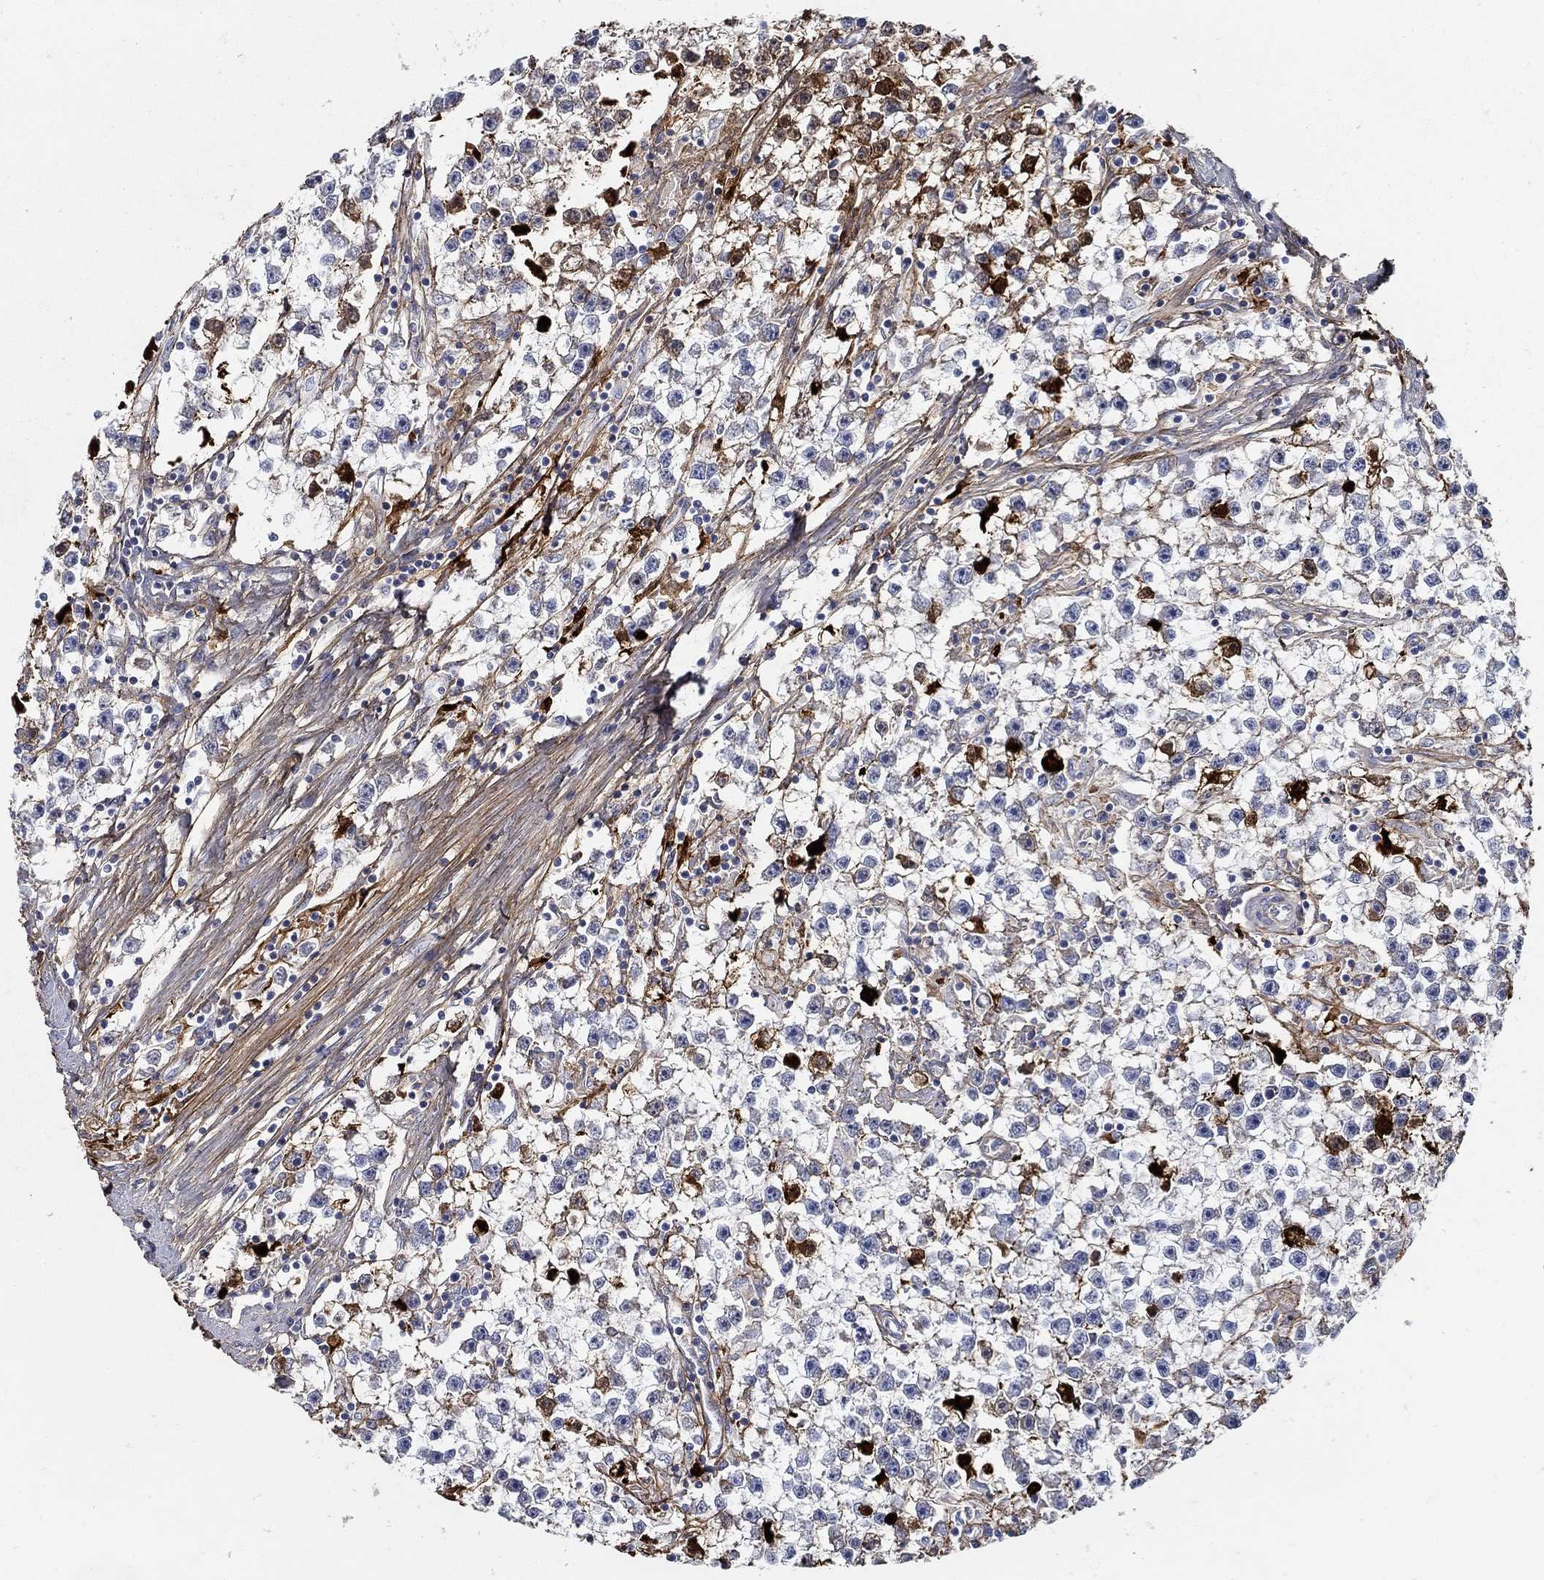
{"staining": {"intensity": "strong", "quantity": "<25%", "location": "cytoplasmic/membranous"}, "tissue": "testis cancer", "cell_type": "Tumor cells", "image_type": "cancer", "snomed": [{"axis": "morphology", "description": "Seminoma, NOS"}, {"axis": "topography", "description": "Testis"}], "caption": "Immunohistochemical staining of human seminoma (testis) displays medium levels of strong cytoplasmic/membranous protein expression in approximately <25% of tumor cells.", "gene": "TGFBI", "patient": {"sex": "male", "age": 59}}